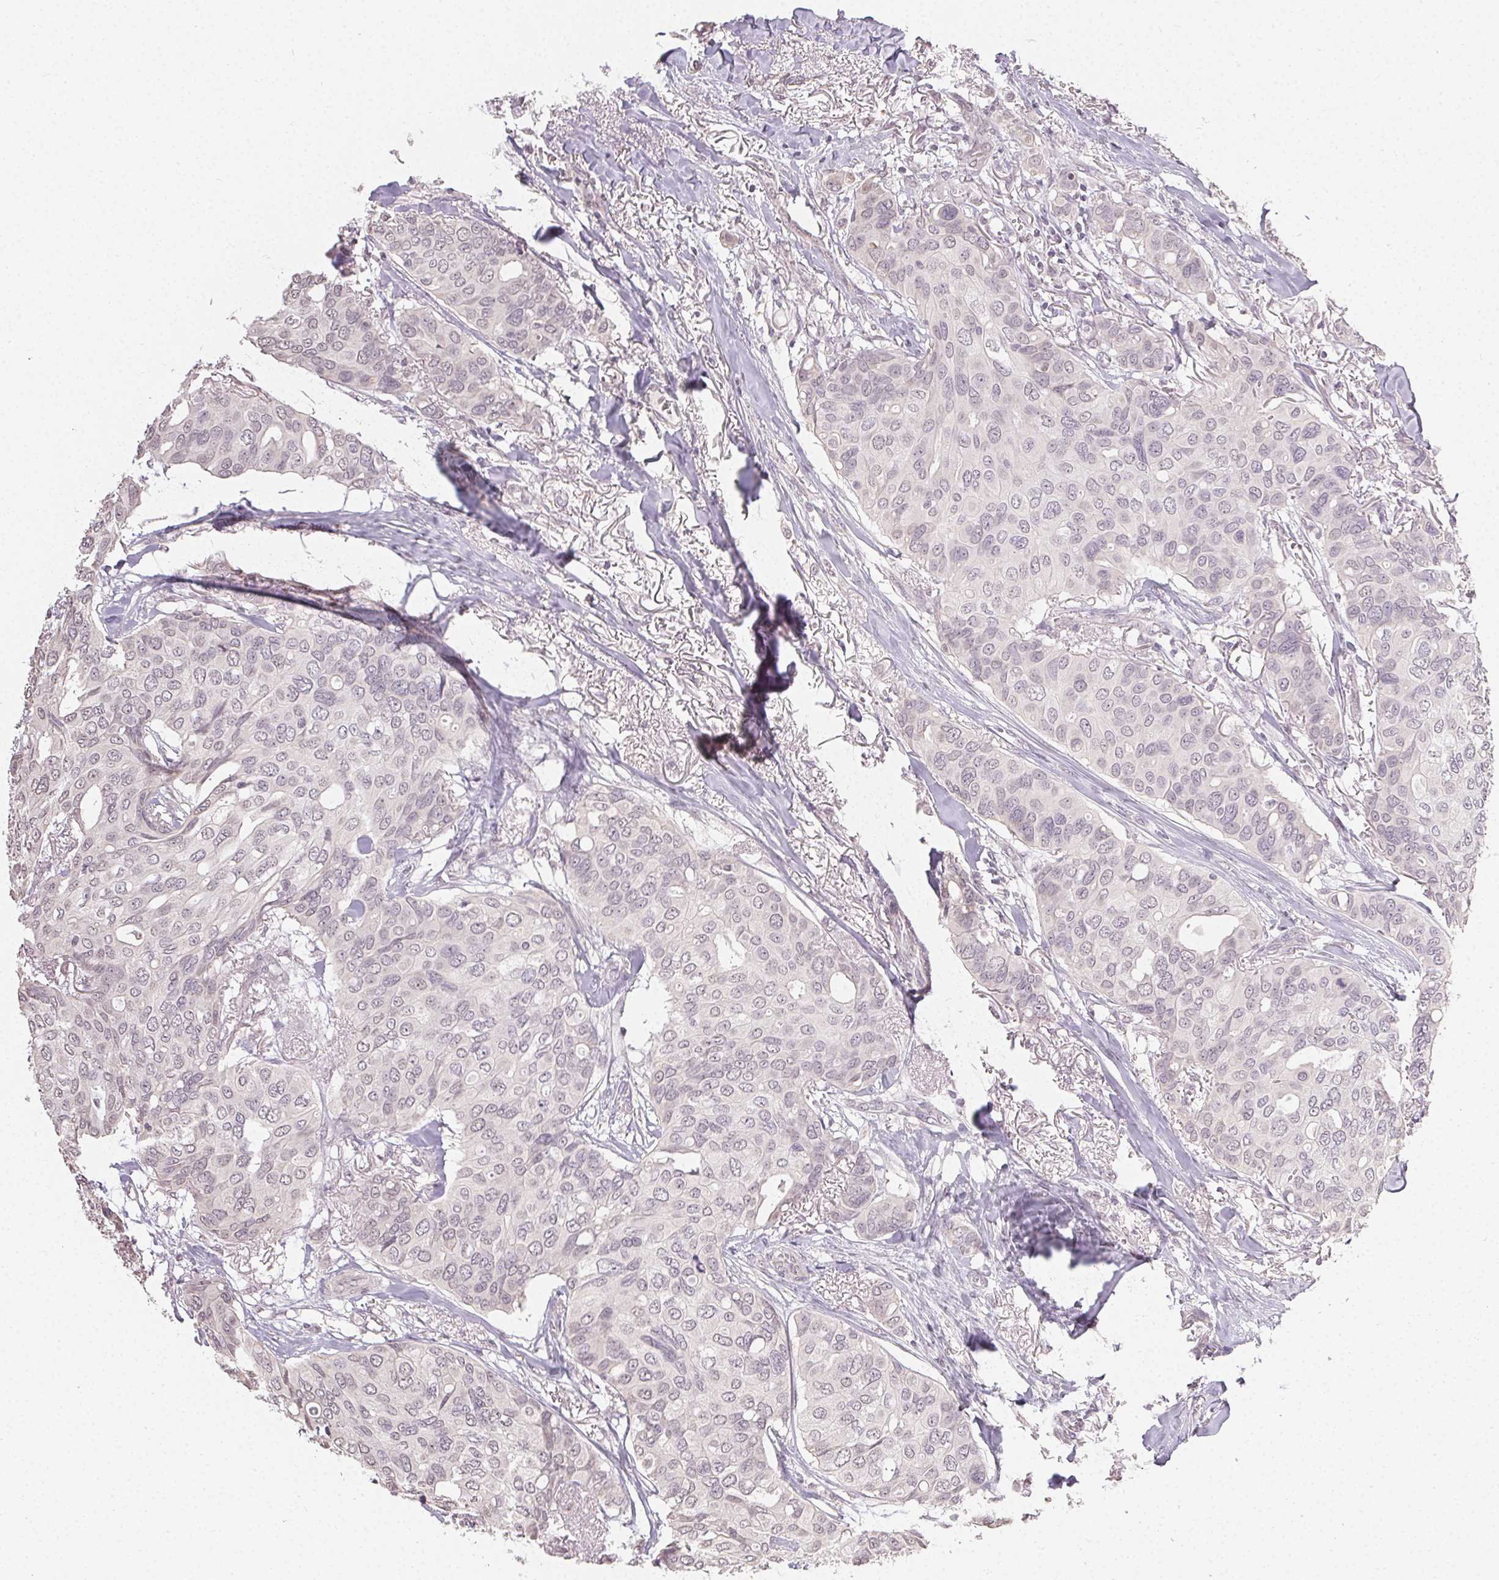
{"staining": {"intensity": "negative", "quantity": "none", "location": "none"}, "tissue": "breast cancer", "cell_type": "Tumor cells", "image_type": "cancer", "snomed": [{"axis": "morphology", "description": "Duct carcinoma"}, {"axis": "topography", "description": "Breast"}], "caption": "Tumor cells are negative for brown protein staining in invasive ductal carcinoma (breast).", "gene": "TMEM174", "patient": {"sex": "female", "age": 54}}